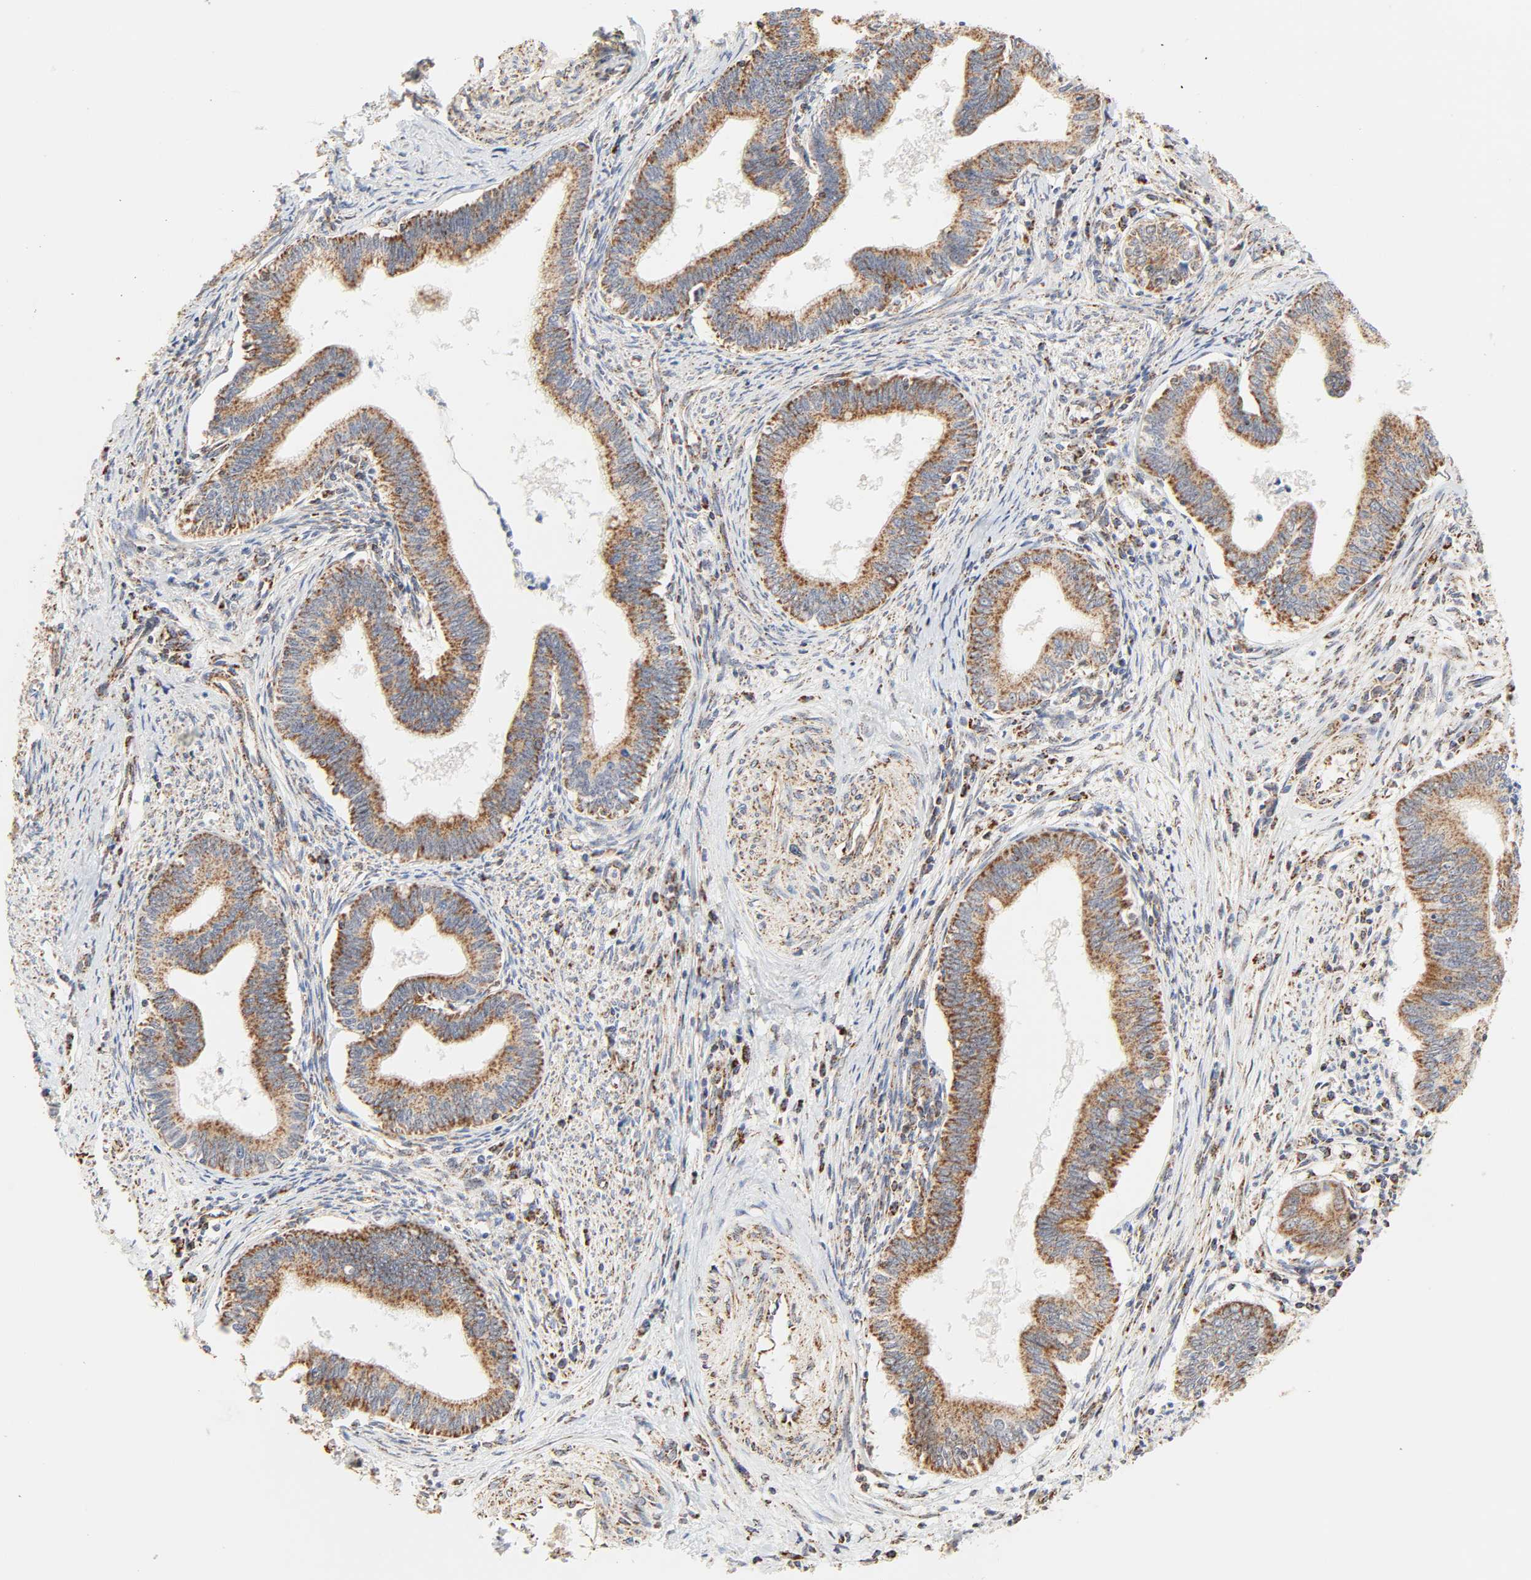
{"staining": {"intensity": "strong", "quantity": ">75%", "location": "cytoplasmic/membranous"}, "tissue": "cervical cancer", "cell_type": "Tumor cells", "image_type": "cancer", "snomed": [{"axis": "morphology", "description": "Adenocarcinoma, NOS"}, {"axis": "topography", "description": "Cervix"}], "caption": "A high-resolution photomicrograph shows immunohistochemistry staining of cervical cancer, which displays strong cytoplasmic/membranous expression in approximately >75% of tumor cells.", "gene": "ZMAT5", "patient": {"sex": "female", "age": 36}}